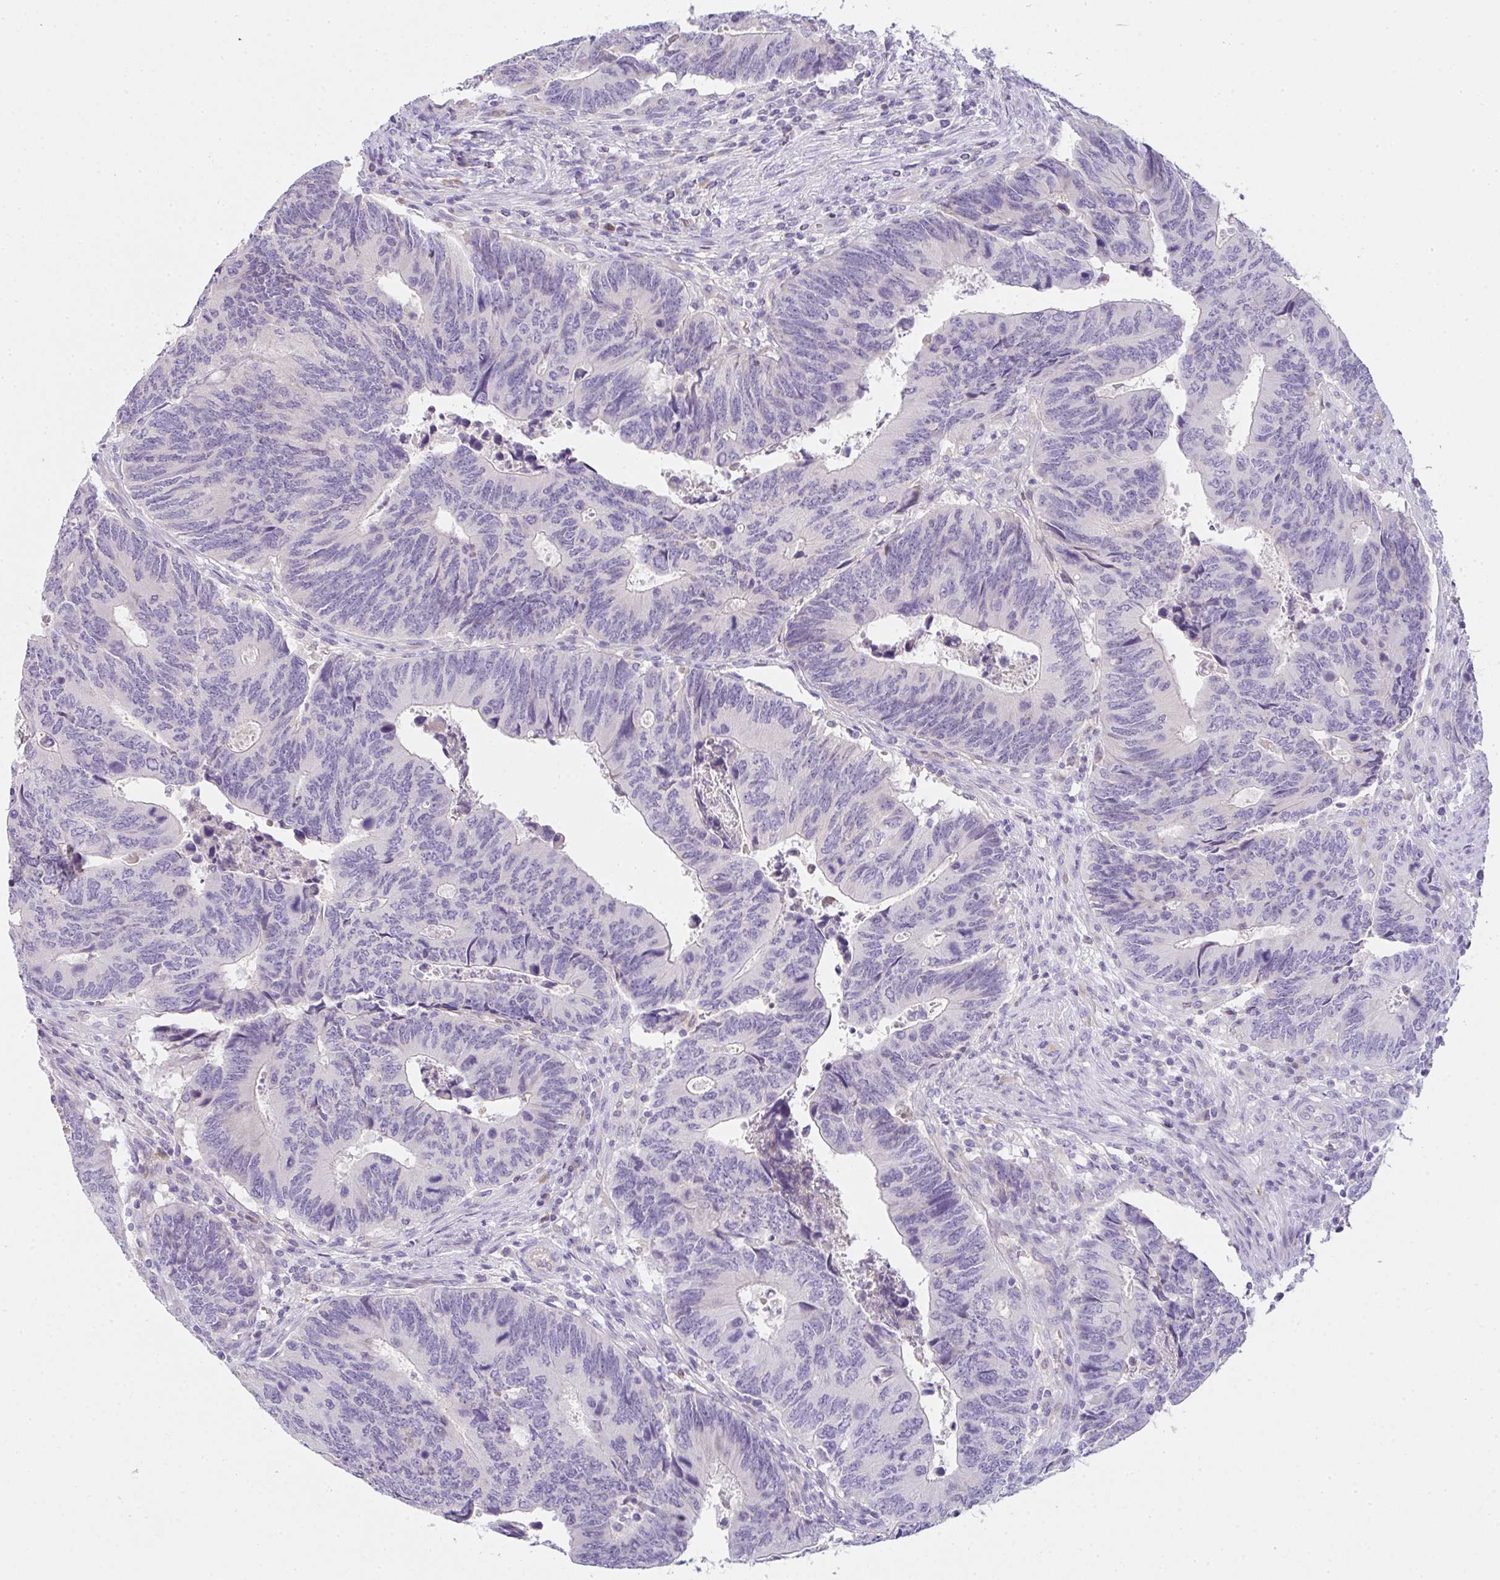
{"staining": {"intensity": "negative", "quantity": "none", "location": "none"}, "tissue": "colorectal cancer", "cell_type": "Tumor cells", "image_type": "cancer", "snomed": [{"axis": "morphology", "description": "Adenocarcinoma, NOS"}, {"axis": "topography", "description": "Colon"}], "caption": "High magnification brightfield microscopy of colorectal cancer (adenocarcinoma) stained with DAB (brown) and counterstained with hematoxylin (blue): tumor cells show no significant expression. (Immunohistochemistry, brightfield microscopy, high magnification).", "gene": "COX7B", "patient": {"sex": "male", "age": 87}}